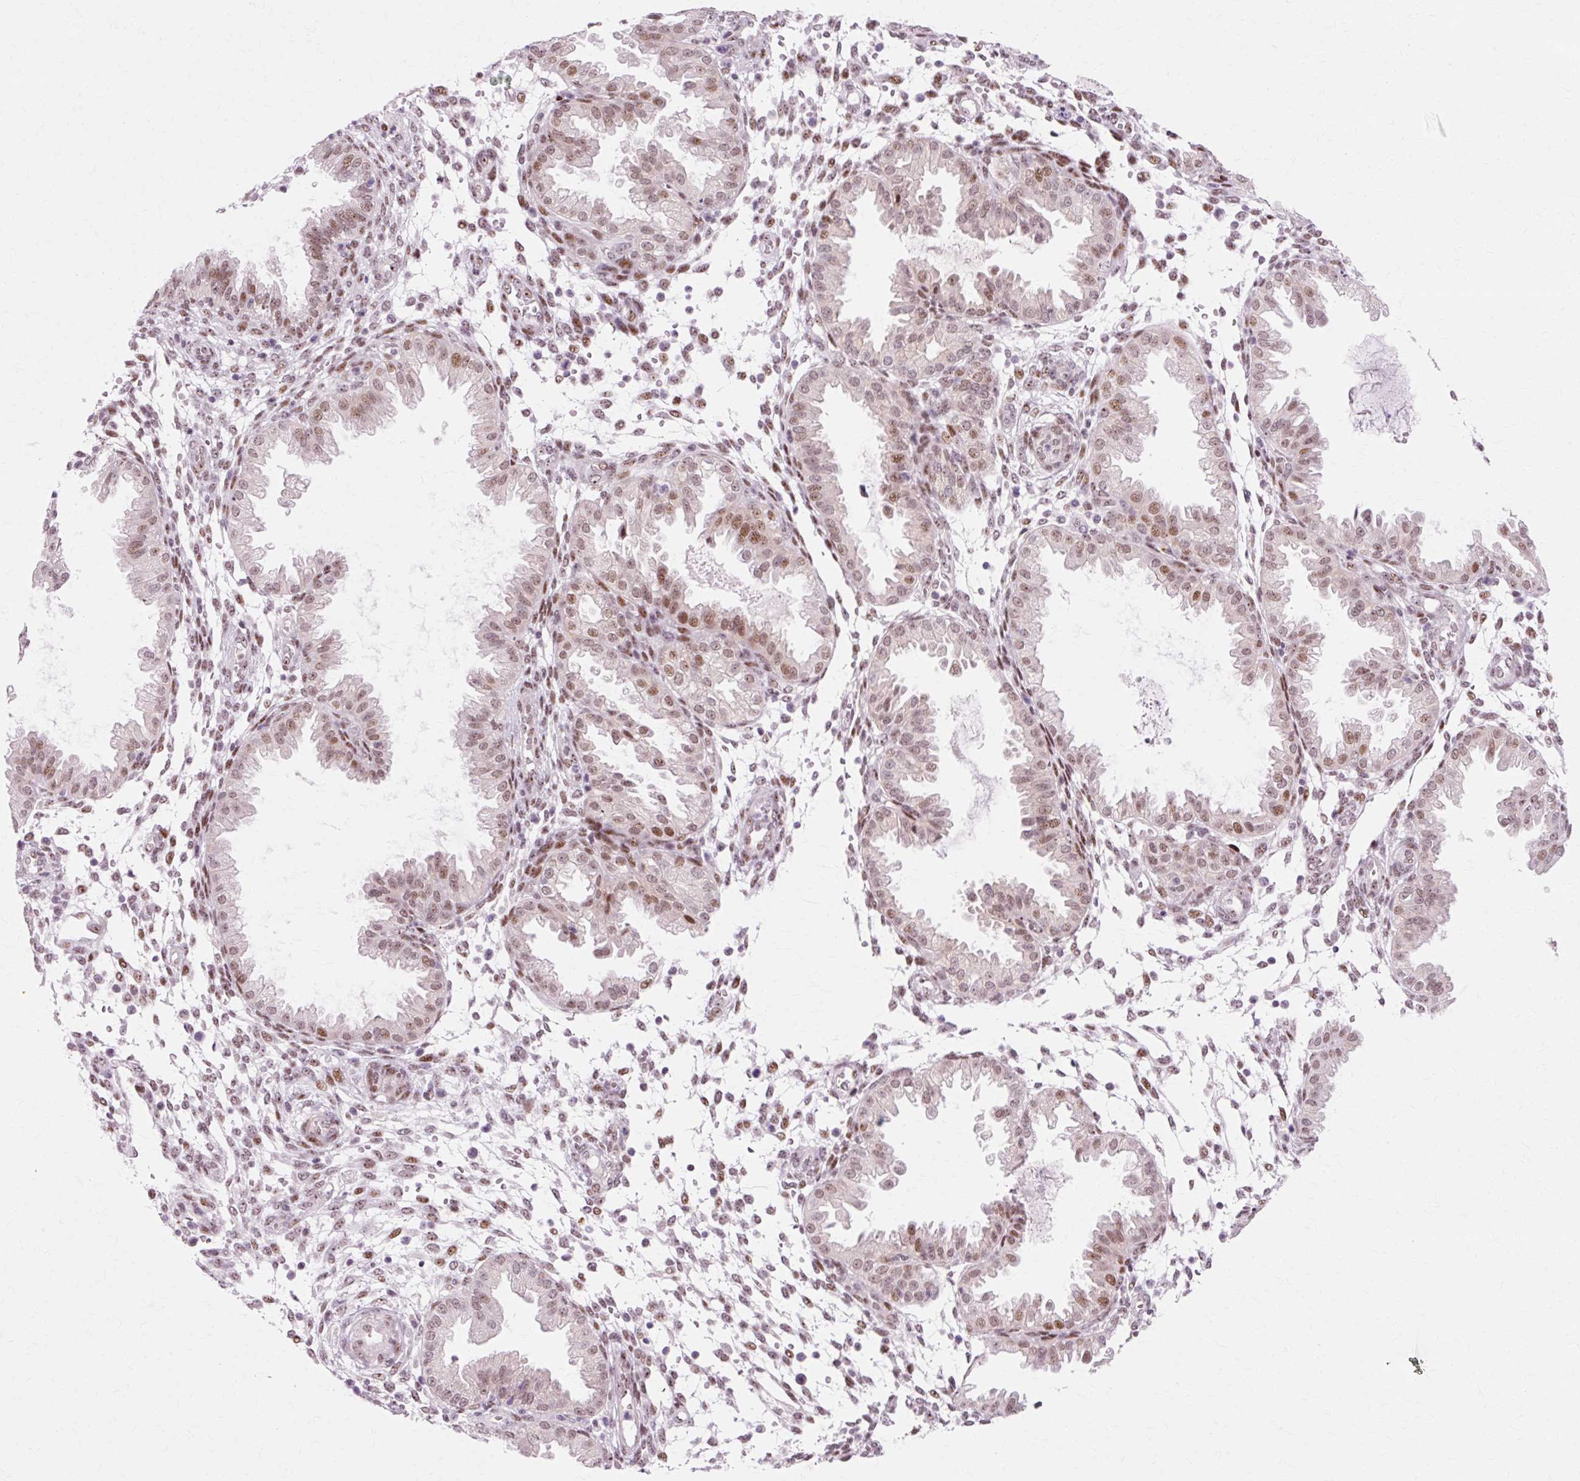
{"staining": {"intensity": "moderate", "quantity": "25%-75%", "location": "nuclear"}, "tissue": "endometrium", "cell_type": "Cells in endometrial stroma", "image_type": "normal", "snomed": [{"axis": "morphology", "description": "Normal tissue, NOS"}, {"axis": "topography", "description": "Endometrium"}], "caption": "An image showing moderate nuclear expression in approximately 25%-75% of cells in endometrial stroma in benign endometrium, as visualized by brown immunohistochemical staining.", "gene": "MACROD2", "patient": {"sex": "female", "age": 33}}